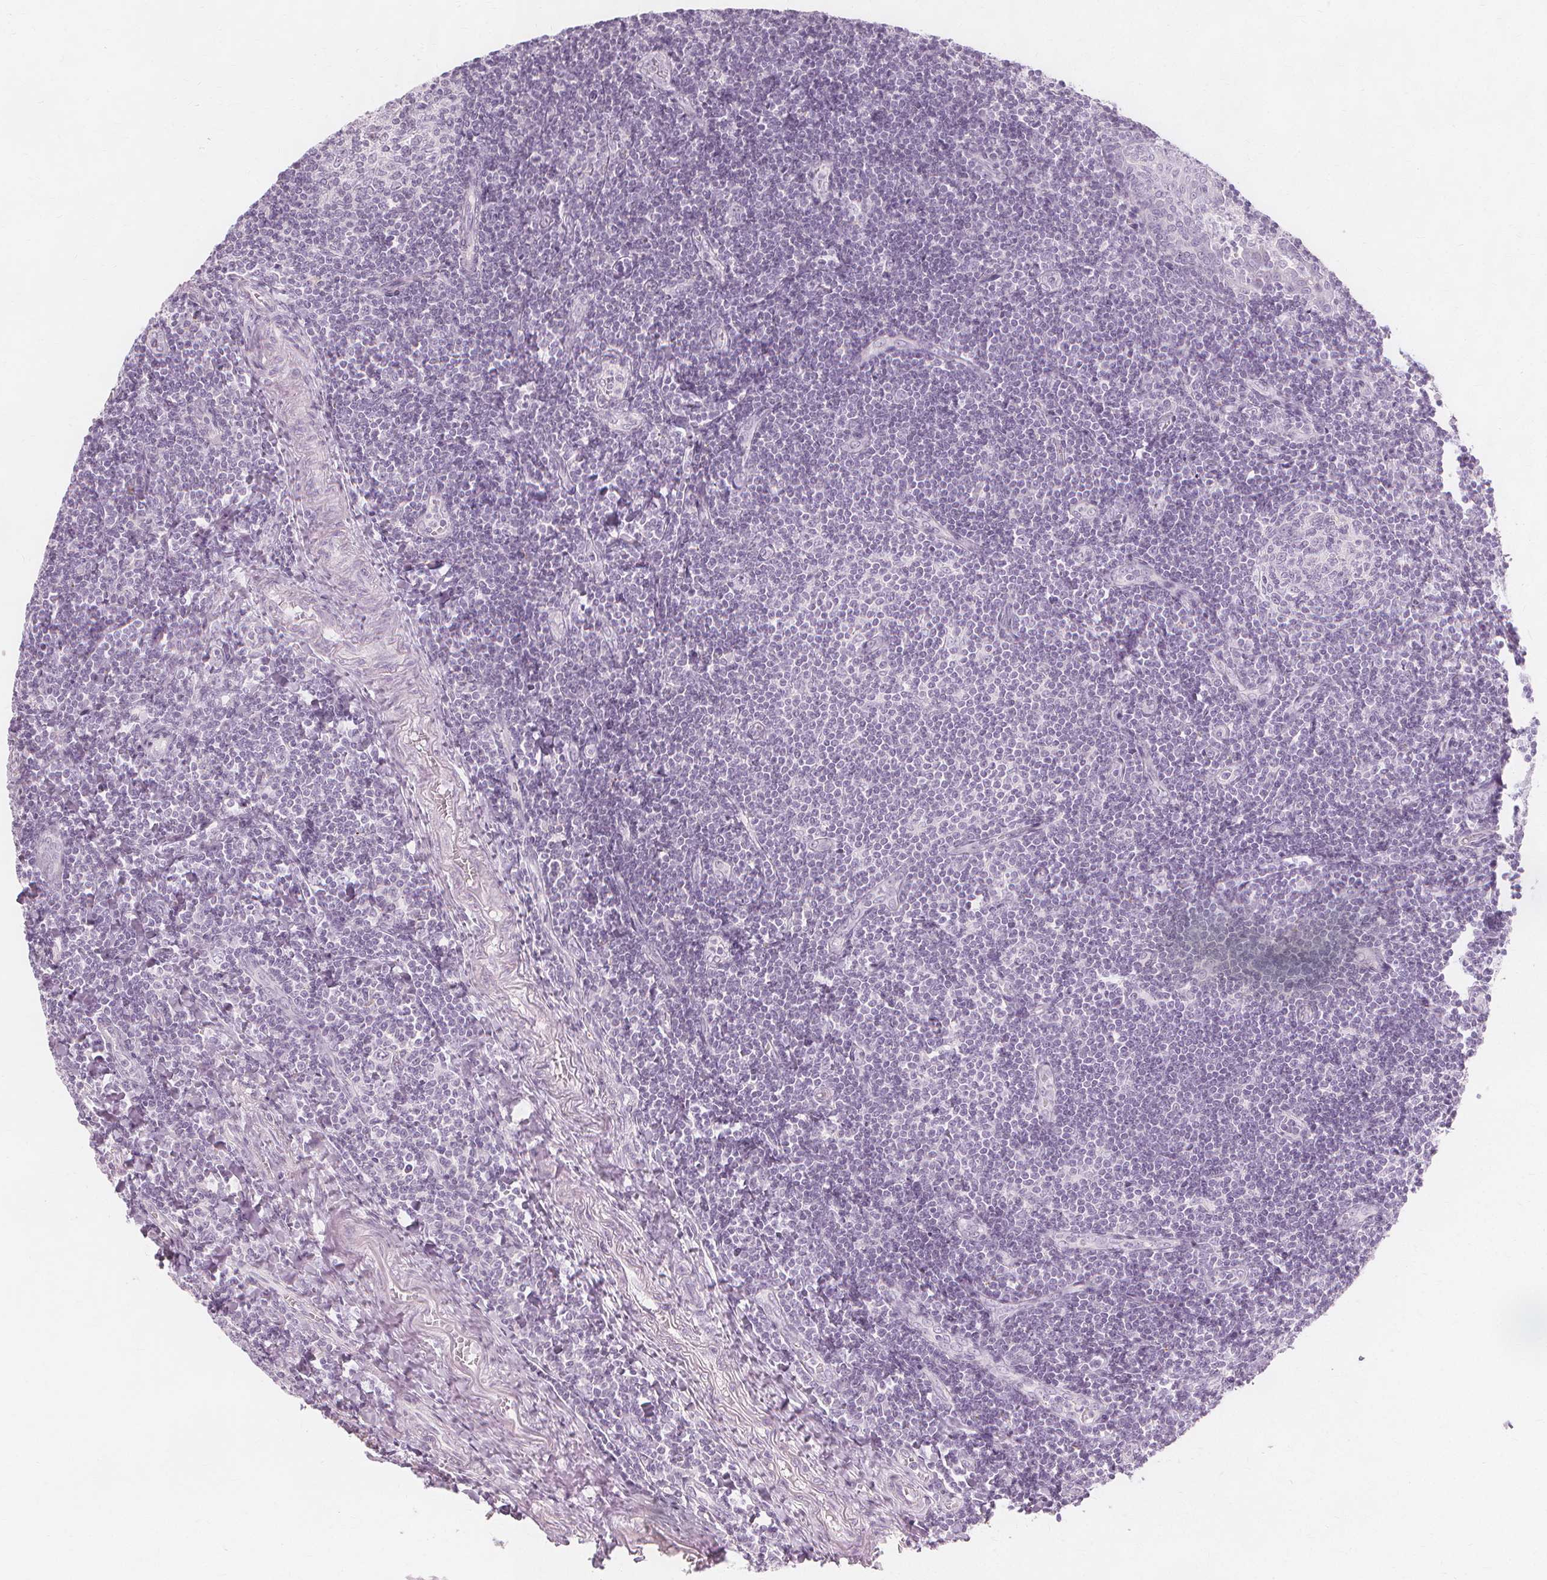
{"staining": {"intensity": "negative", "quantity": "none", "location": "none"}, "tissue": "tonsil", "cell_type": "Germinal center cells", "image_type": "normal", "snomed": [{"axis": "morphology", "description": "Normal tissue, NOS"}, {"axis": "morphology", "description": "Inflammation, NOS"}, {"axis": "topography", "description": "Tonsil"}], "caption": "DAB (3,3'-diaminobenzidine) immunohistochemical staining of normal tonsil reveals no significant expression in germinal center cells.", "gene": "TFF1", "patient": {"sex": "female", "age": 31}}